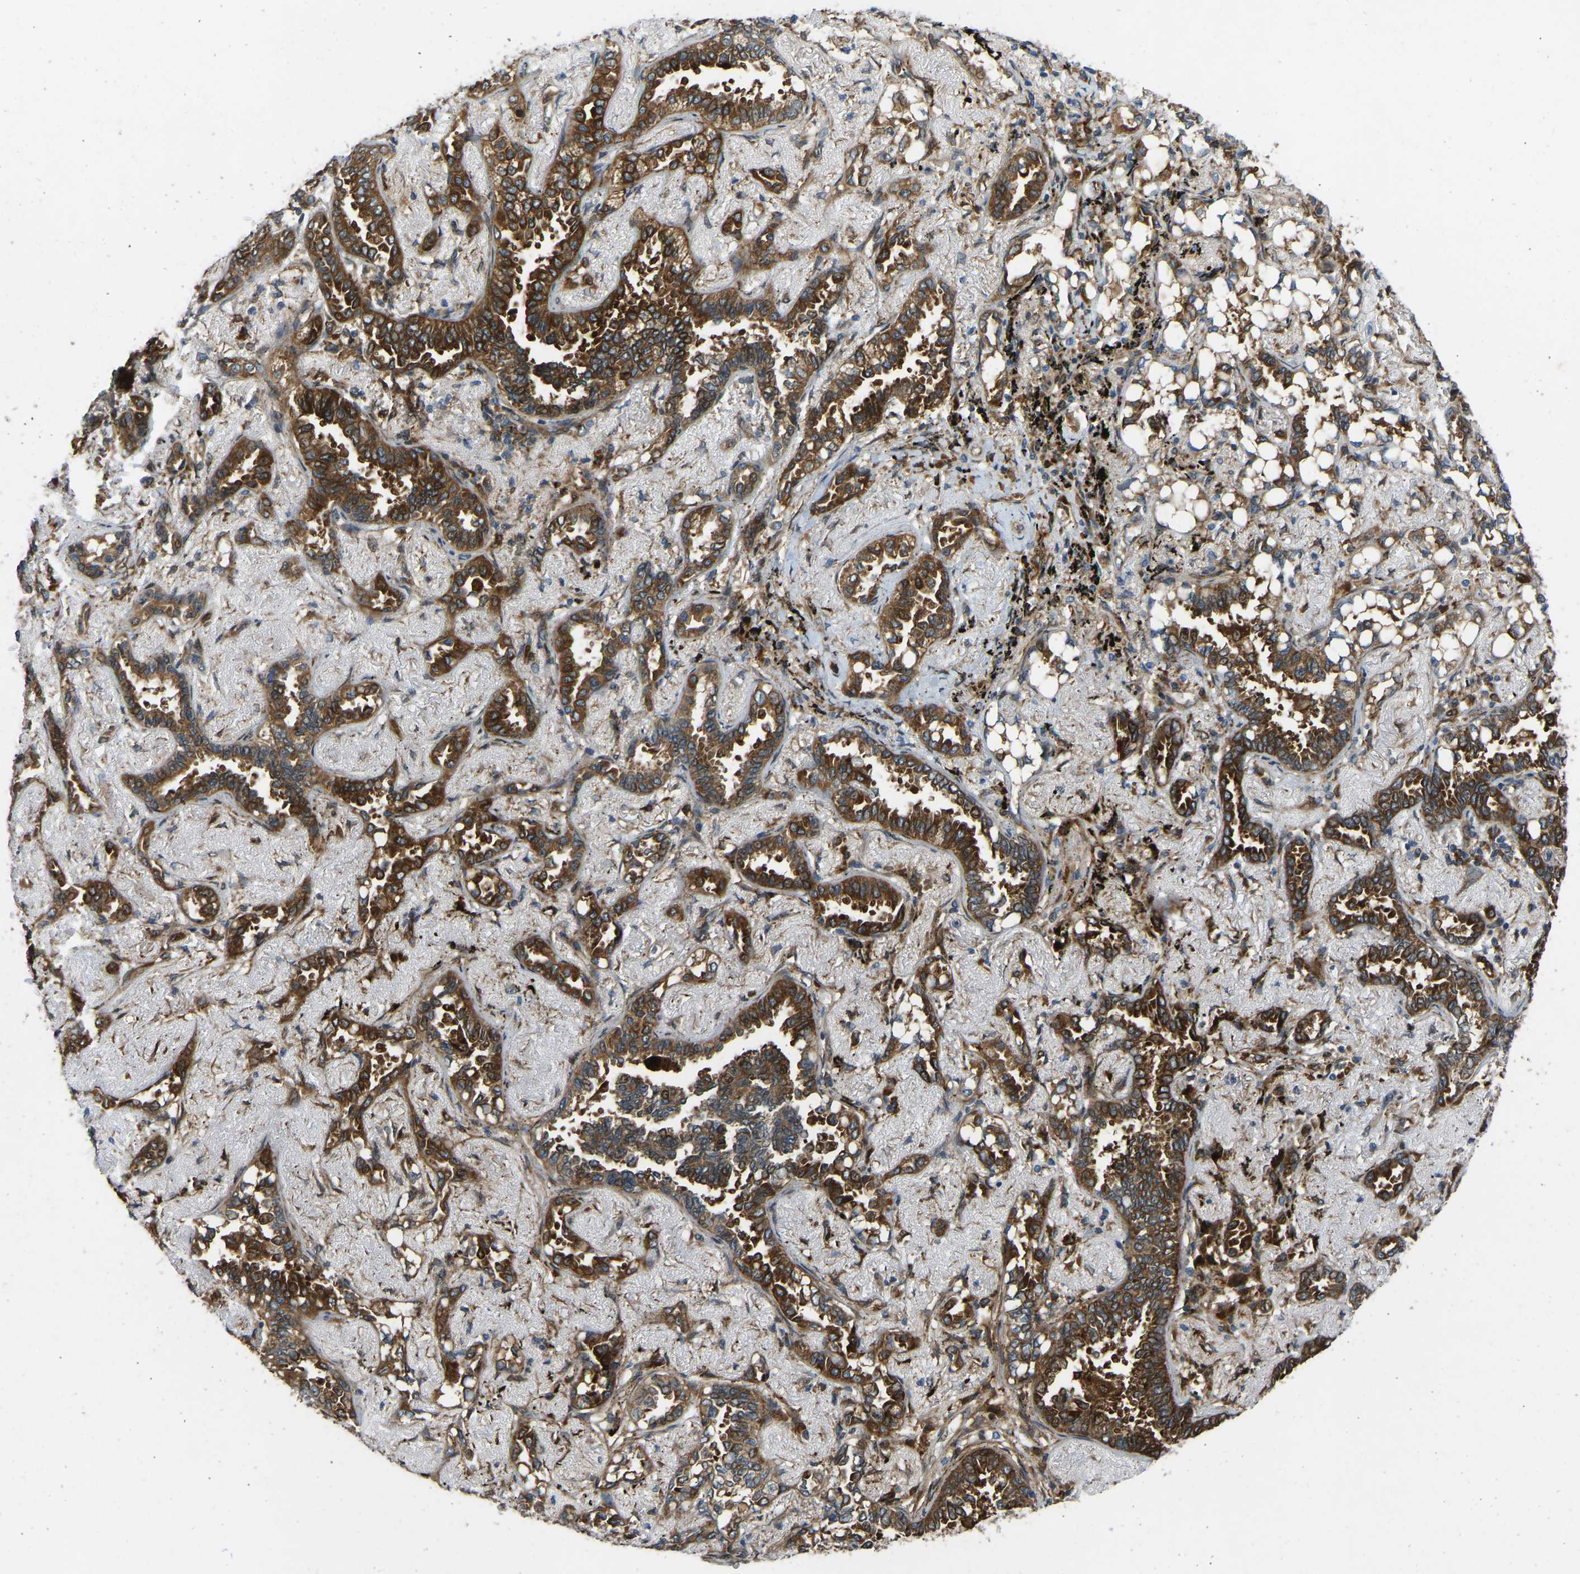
{"staining": {"intensity": "strong", "quantity": ">75%", "location": "cytoplasmic/membranous"}, "tissue": "lung cancer", "cell_type": "Tumor cells", "image_type": "cancer", "snomed": [{"axis": "morphology", "description": "Adenocarcinoma, NOS"}, {"axis": "topography", "description": "Lung"}], "caption": "A micrograph showing strong cytoplasmic/membranous expression in about >75% of tumor cells in lung cancer, as visualized by brown immunohistochemical staining.", "gene": "OS9", "patient": {"sex": "male", "age": 59}}